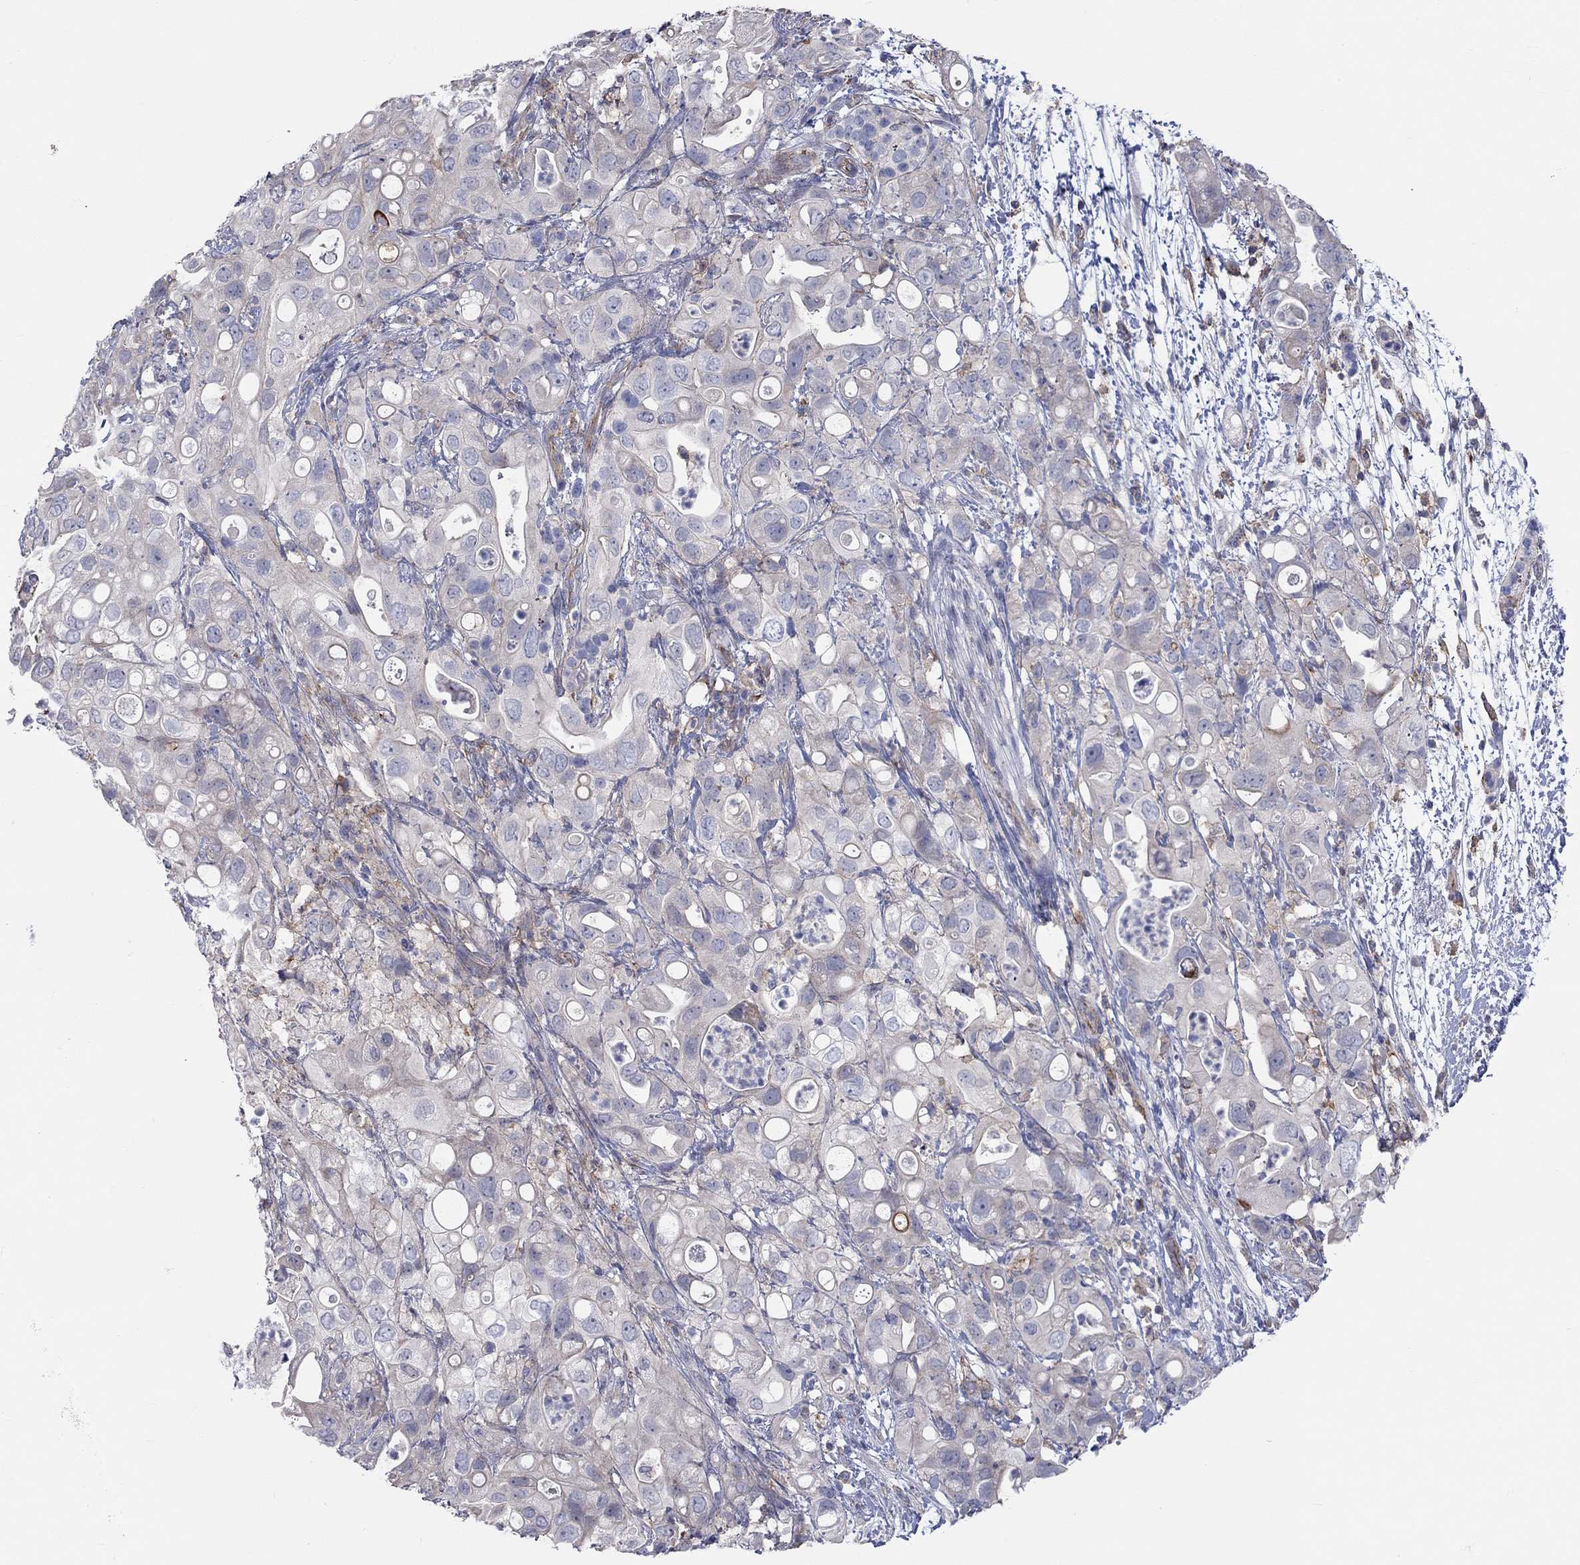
{"staining": {"intensity": "strong", "quantity": "<25%", "location": "cytoplasmic/membranous"}, "tissue": "pancreatic cancer", "cell_type": "Tumor cells", "image_type": "cancer", "snomed": [{"axis": "morphology", "description": "Adenocarcinoma, NOS"}, {"axis": "topography", "description": "Pancreas"}], "caption": "Immunohistochemical staining of human pancreatic adenocarcinoma shows strong cytoplasmic/membranous protein positivity in approximately <25% of tumor cells.", "gene": "PCDHGA10", "patient": {"sex": "female", "age": 72}}